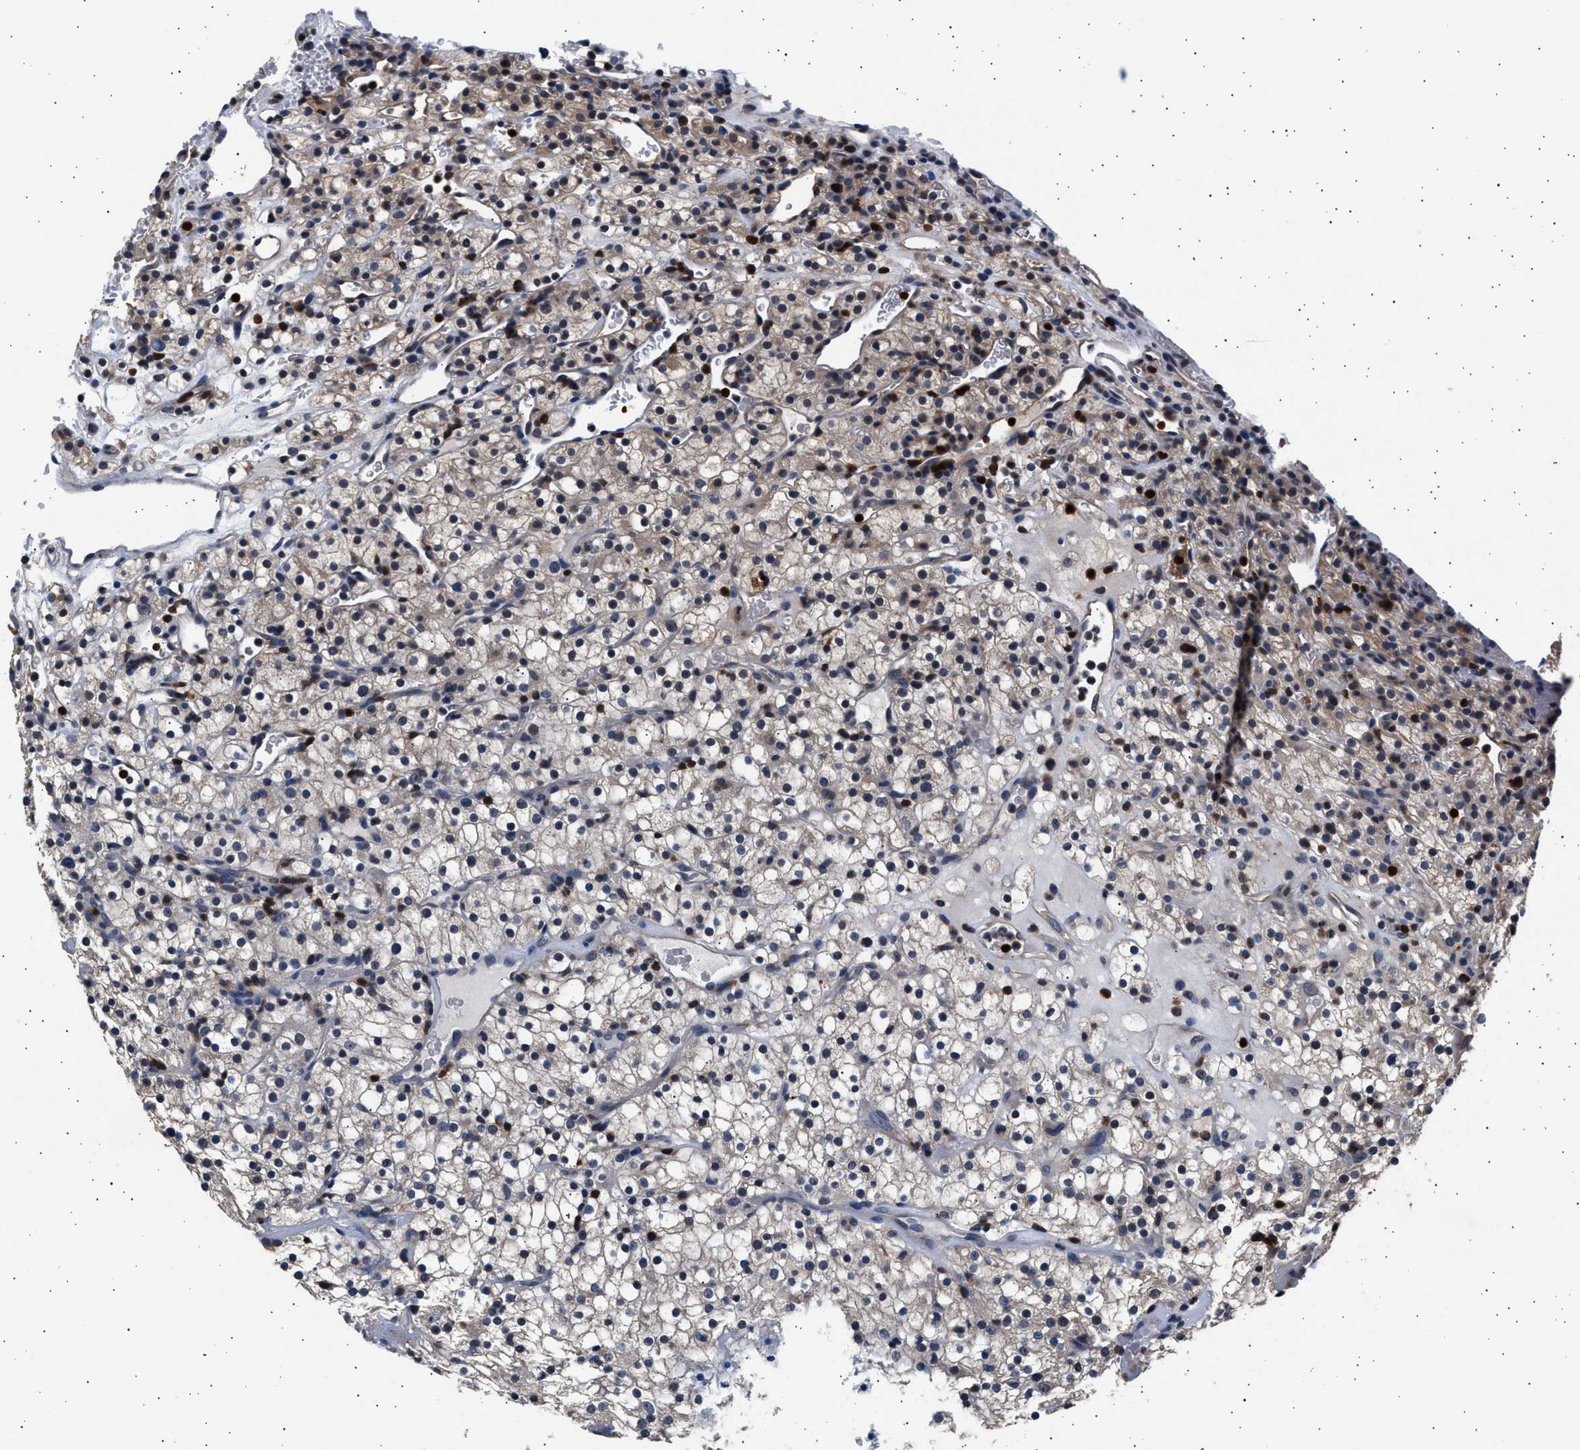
{"staining": {"intensity": "weak", "quantity": "<25%", "location": "cytoplasmic/membranous"}, "tissue": "renal cancer", "cell_type": "Tumor cells", "image_type": "cancer", "snomed": [{"axis": "morphology", "description": "Normal tissue, NOS"}, {"axis": "morphology", "description": "Adenocarcinoma, NOS"}, {"axis": "topography", "description": "Kidney"}], "caption": "Micrograph shows no significant protein positivity in tumor cells of adenocarcinoma (renal).", "gene": "GRAP2", "patient": {"sex": "female", "age": 72}}